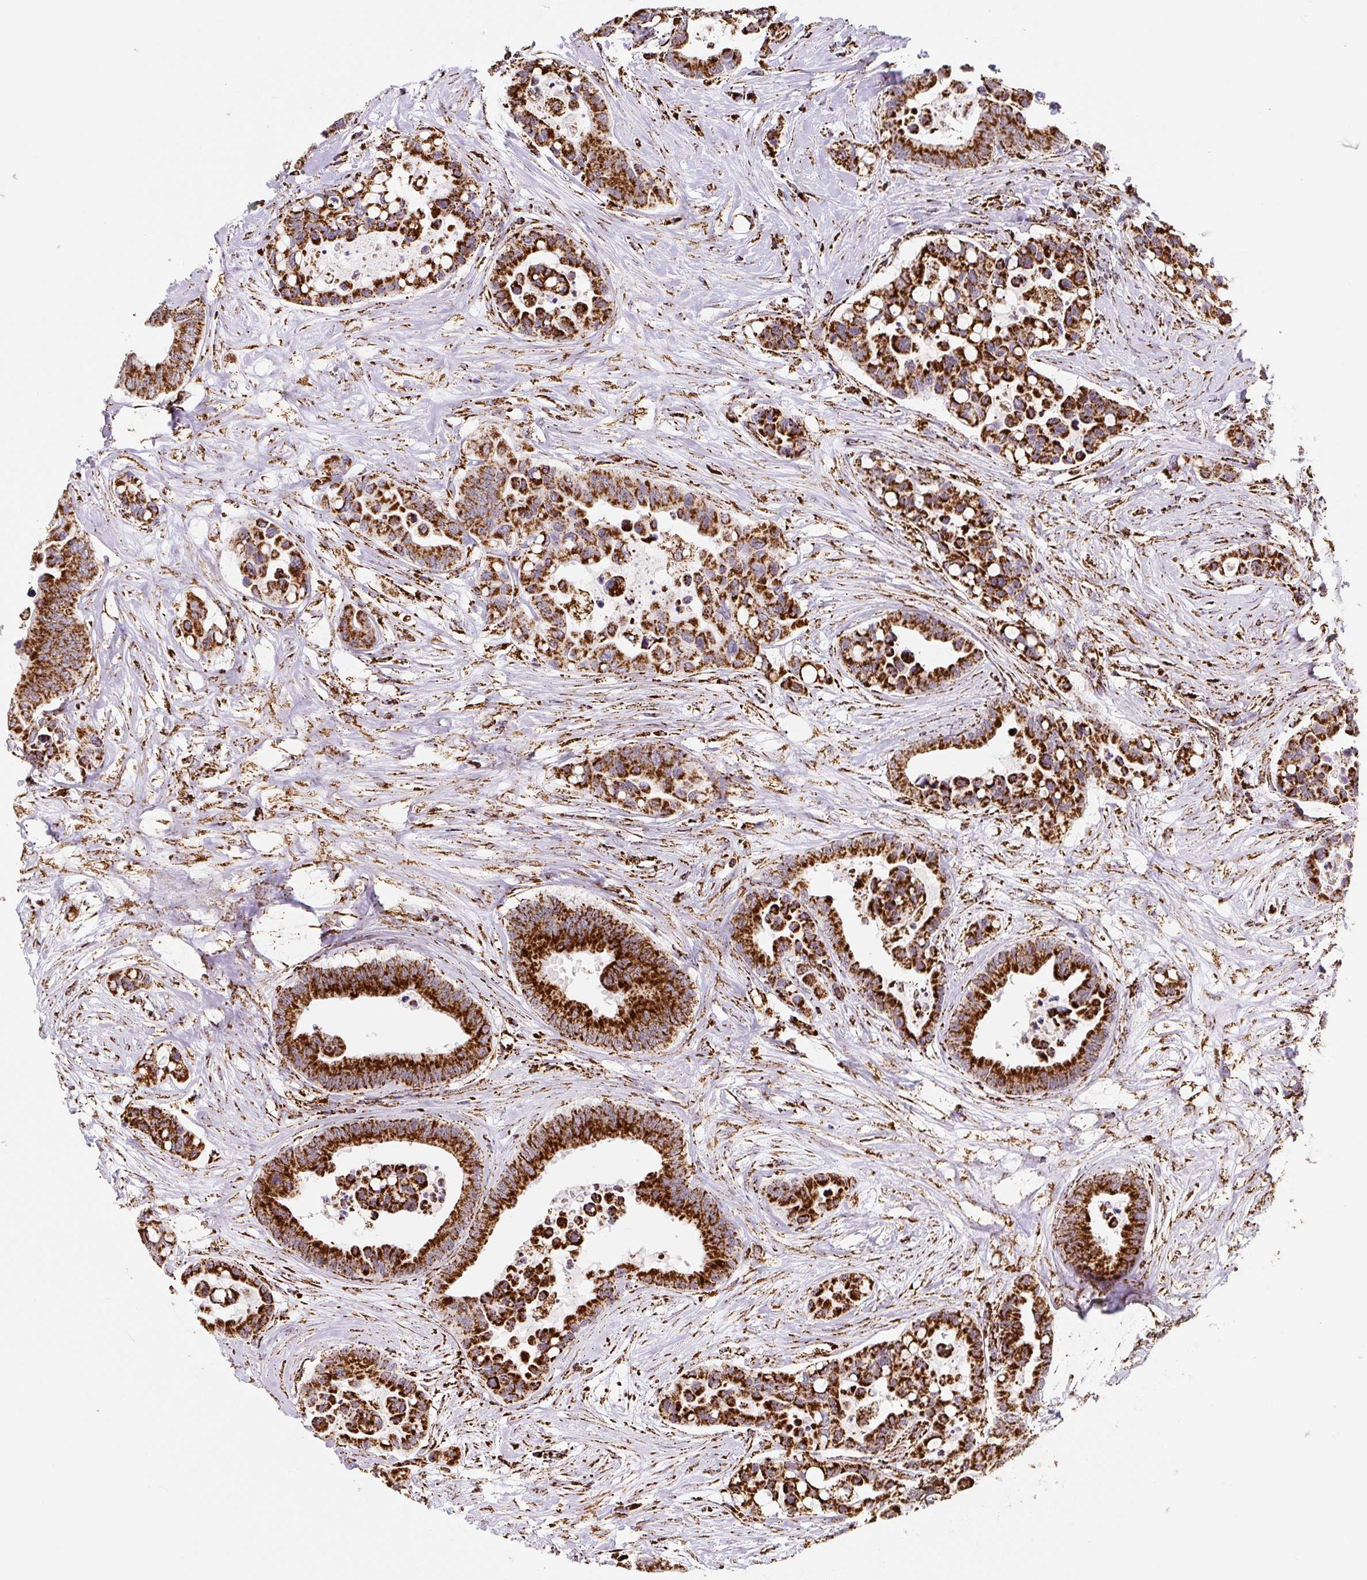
{"staining": {"intensity": "strong", "quantity": ">75%", "location": "cytoplasmic/membranous"}, "tissue": "colorectal cancer", "cell_type": "Tumor cells", "image_type": "cancer", "snomed": [{"axis": "morphology", "description": "Adenocarcinoma, NOS"}, {"axis": "topography", "description": "Colon"}], "caption": "Brown immunohistochemical staining in human colorectal adenocarcinoma displays strong cytoplasmic/membranous expression in approximately >75% of tumor cells.", "gene": "ATP5F1A", "patient": {"sex": "male", "age": 82}}